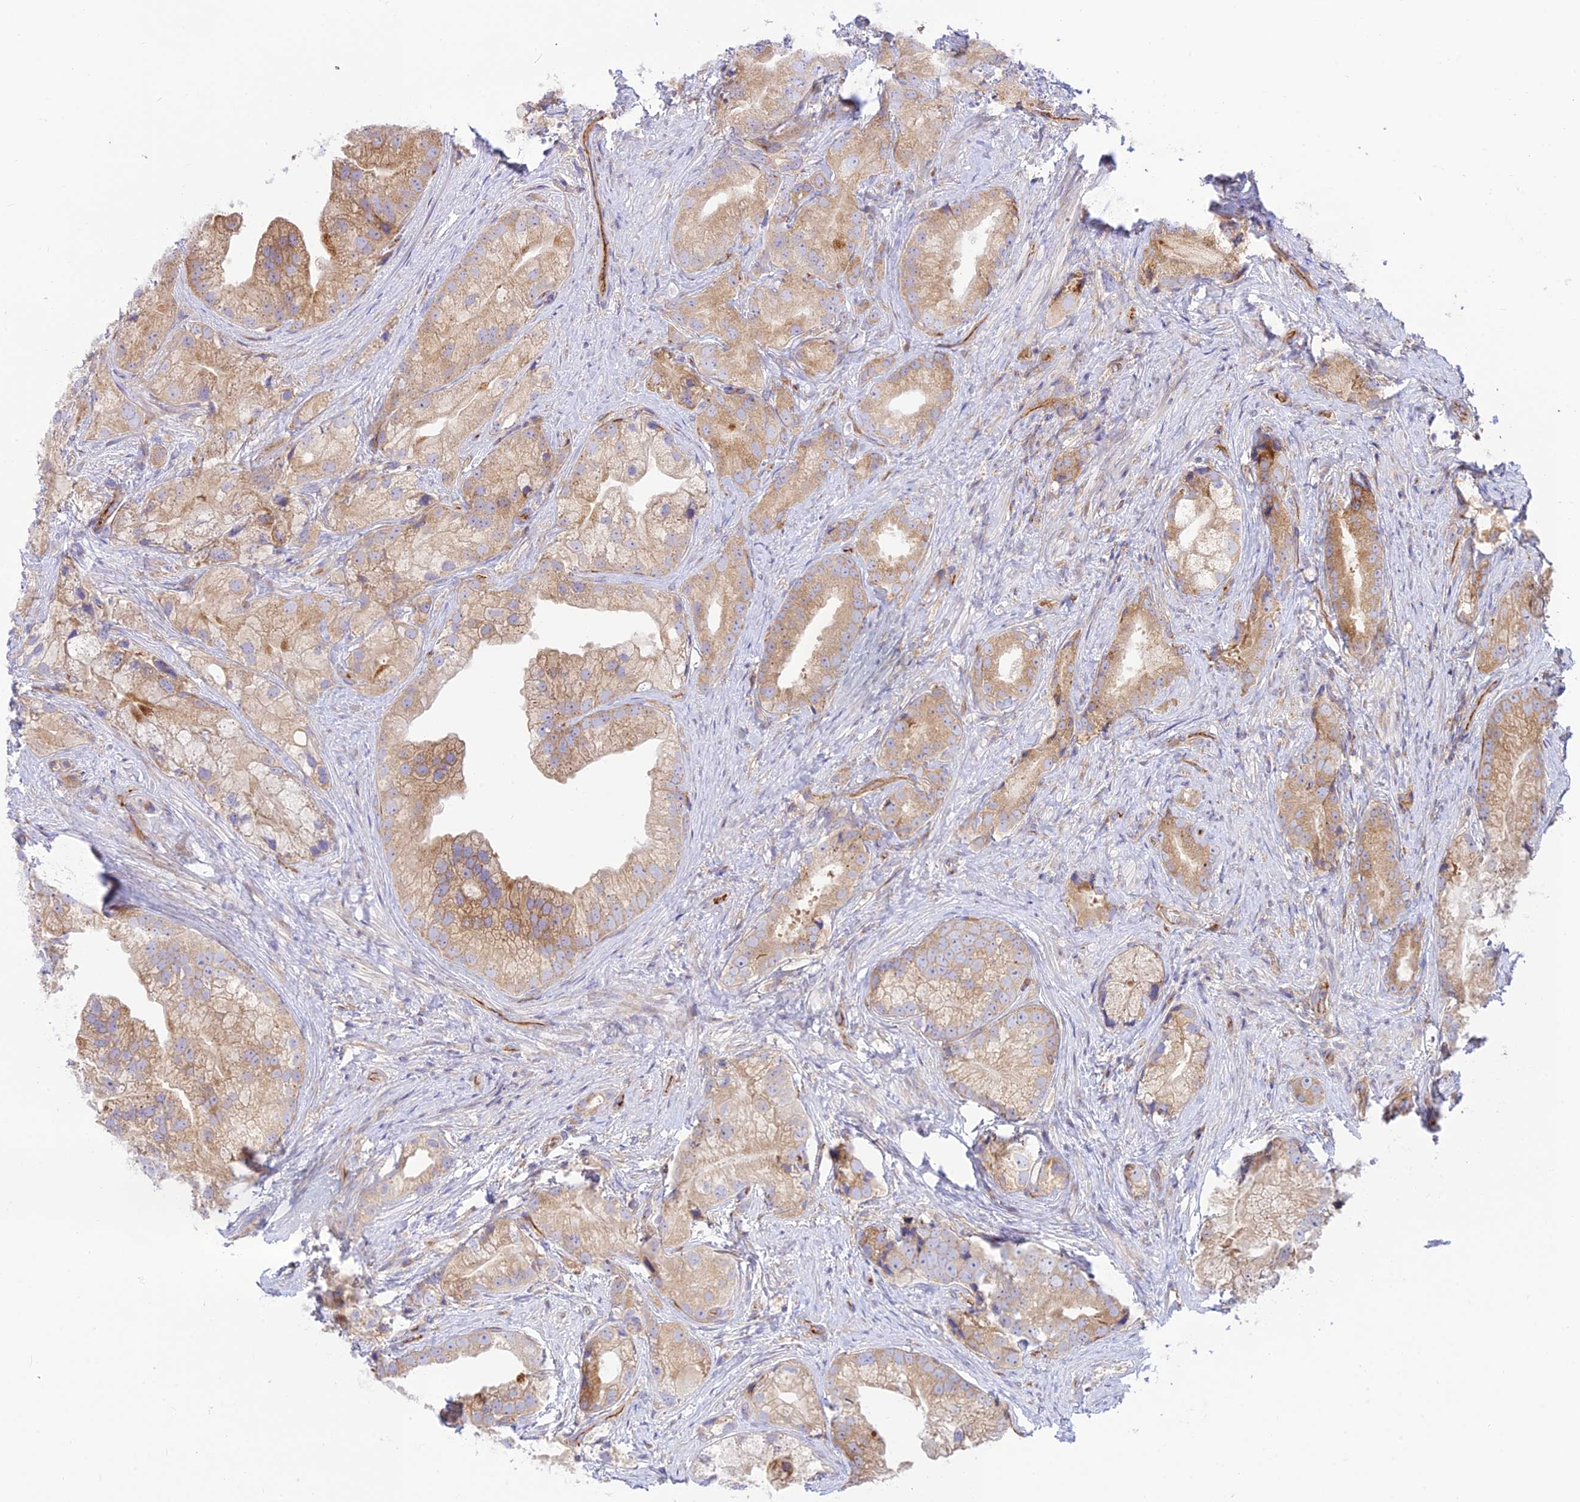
{"staining": {"intensity": "moderate", "quantity": ">75%", "location": "cytoplasmic/membranous"}, "tissue": "prostate cancer", "cell_type": "Tumor cells", "image_type": "cancer", "snomed": [{"axis": "morphology", "description": "Adenocarcinoma, Low grade"}, {"axis": "topography", "description": "Prostate"}], "caption": "Protein staining by immunohistochemistry reveals moderate cytoplasmic/membranous expression in about >75% of tumor cells in prostate low-grade adenocarcinoma.", "gene": "PIMREG", "patient": {"sex": "male", "age": 71}}